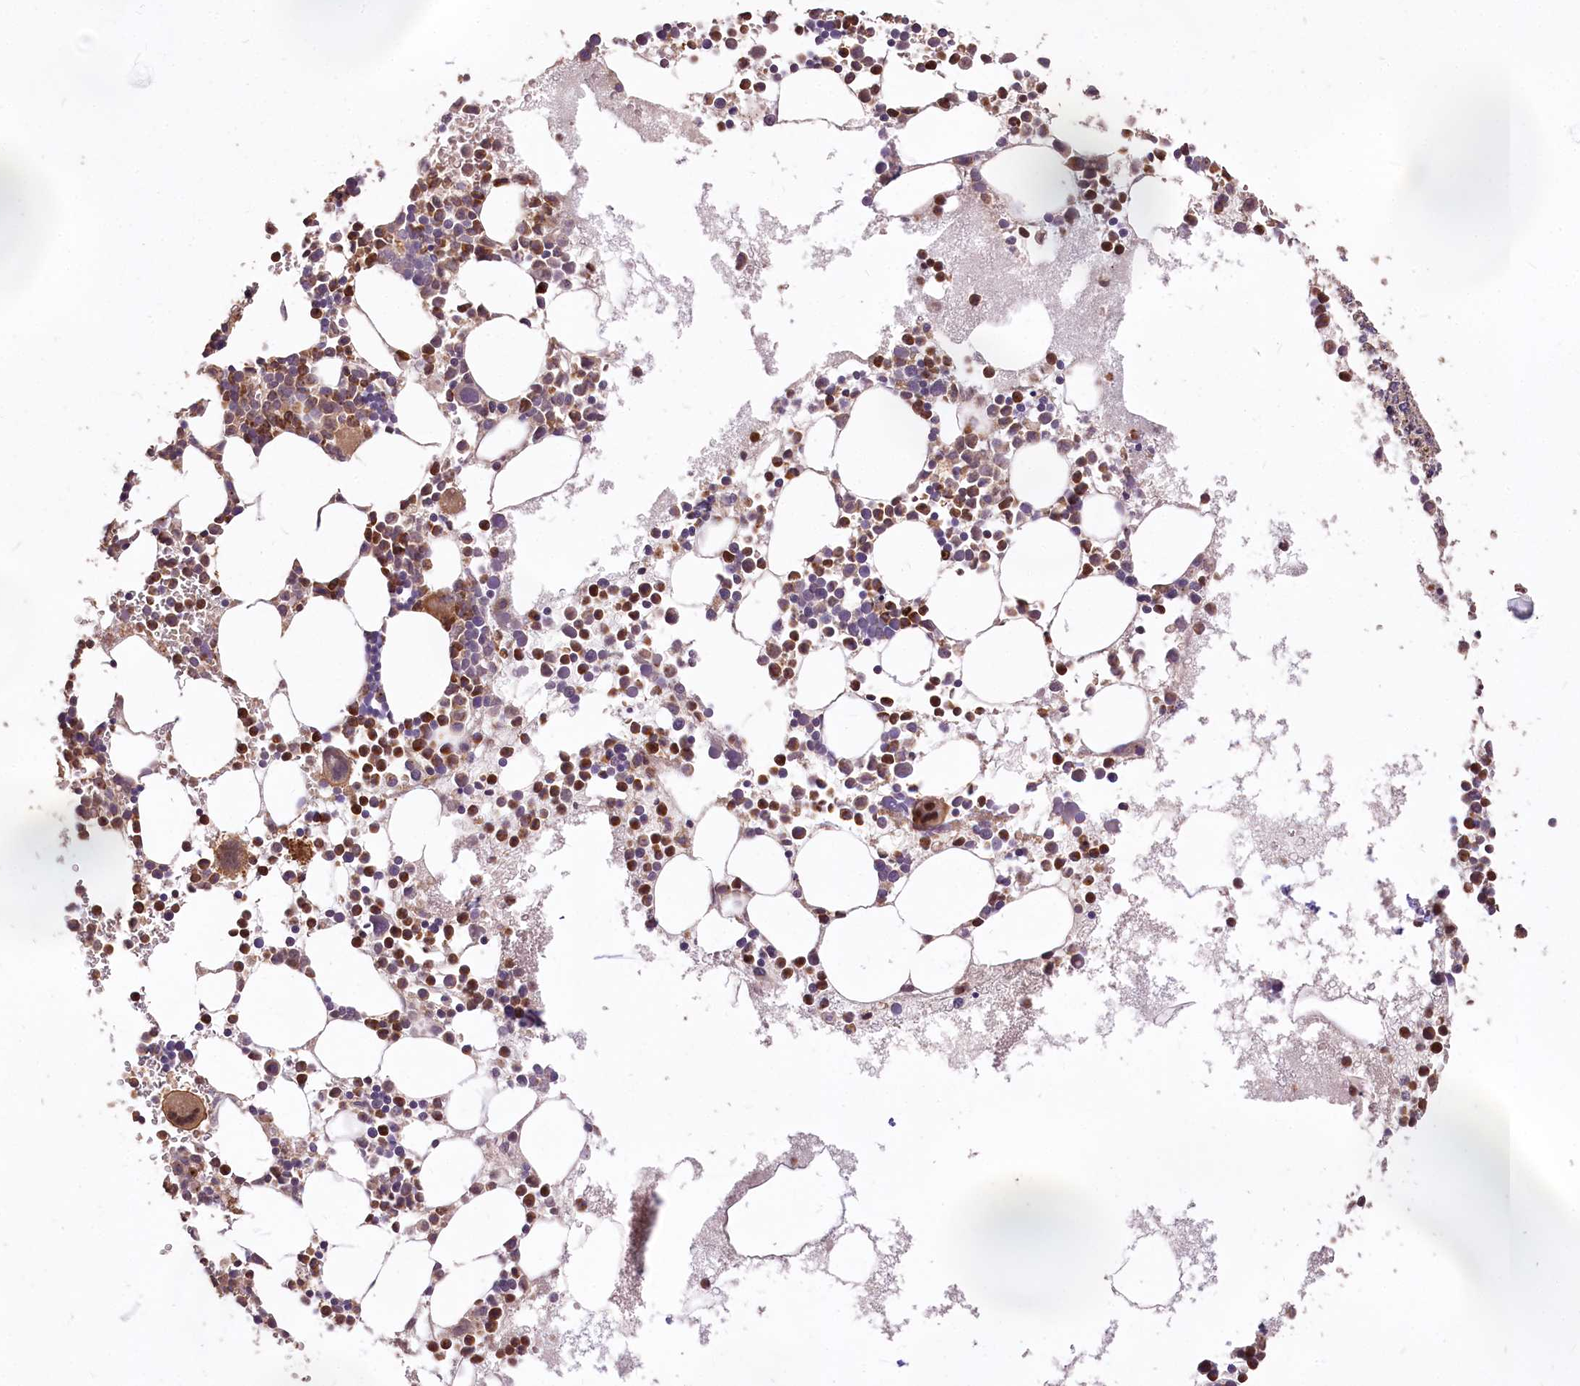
{"staining": {"intensity": "moderate", "quantity": "25%-75%", "location": "cytoplasmic/membranous,nuclear"}, "tissue": "bone marrow", "cell_type": "Hematopoietic cells", "image_type": "normal", "snomed": [{"axis": "morphology", "description": "Normal tissue, NOS"}, {"axis": "topography", "description": "Bone marrow"}], "caption": "This is a photomicrograph of IHC staining of normal bone marrow, which shows moderate staining in the cytoplasmic/membranous,nuclear of hematopoietic cells.", "gene": "SERGEF", "patient": {"sex": "female", "age": 78}}